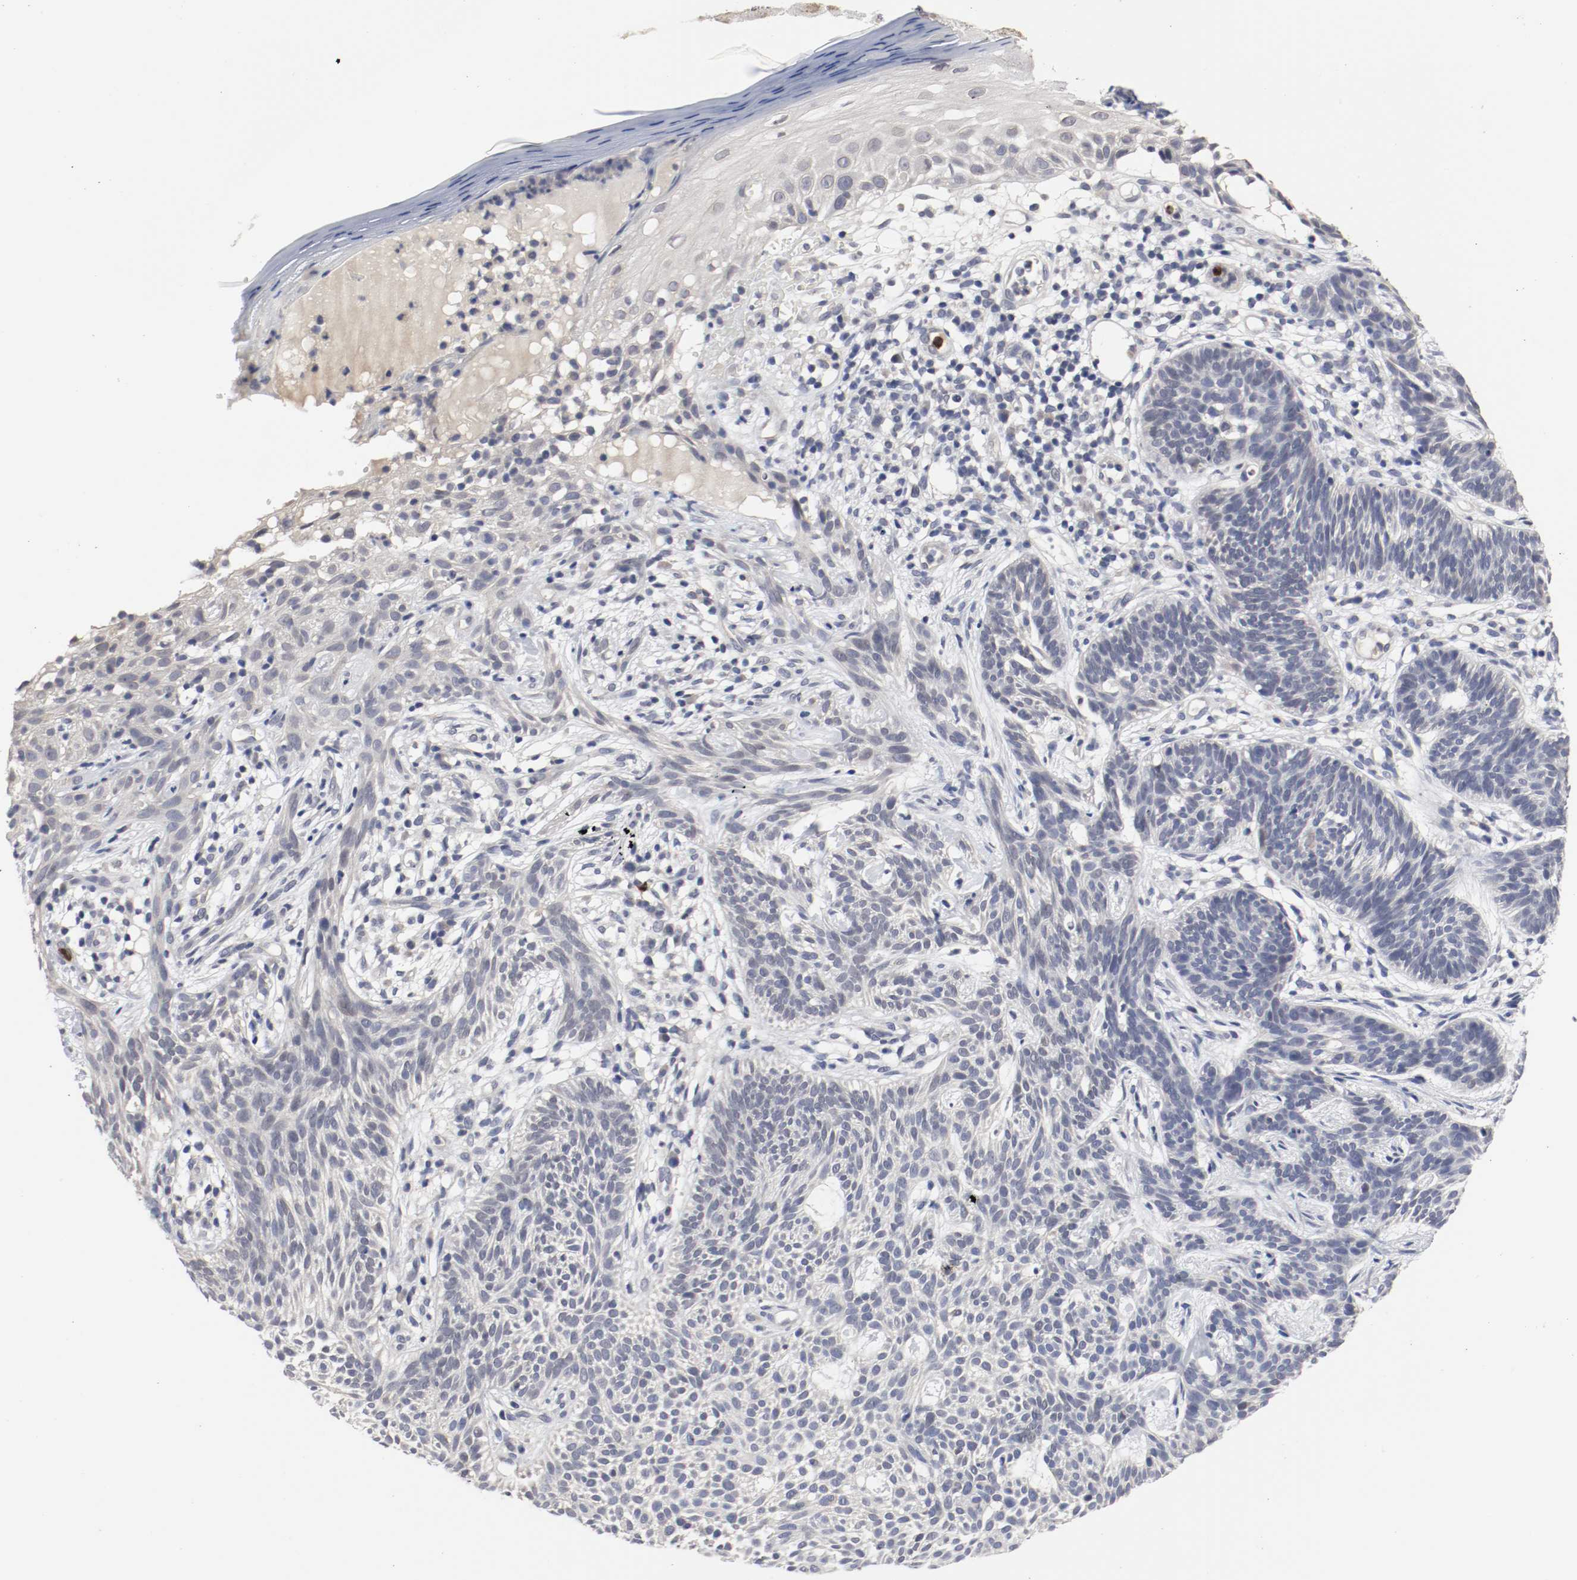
{"staining": {"intensity": "negative", "quantity": "none", "location": "none"}, "tissue": "skin cancer", "cell_type": "Tumor cells", "image_type": "cancer", "snomed": [{"axis": "morphology", "description": "Normal tissue, NOS"}, {"axis": "morphology", "description": "Basal cell carcinoma"}, {"axis": "topography", "description": "Skin"}], "caption": "Immunohistochemistry histopathology image of skin cancer (basal cell carcinoma) stained for a protein (brown), which reveals no expression in tumor cells.", "gene": "CEBPE", "patient": {"sex": "female", "age": 69}}